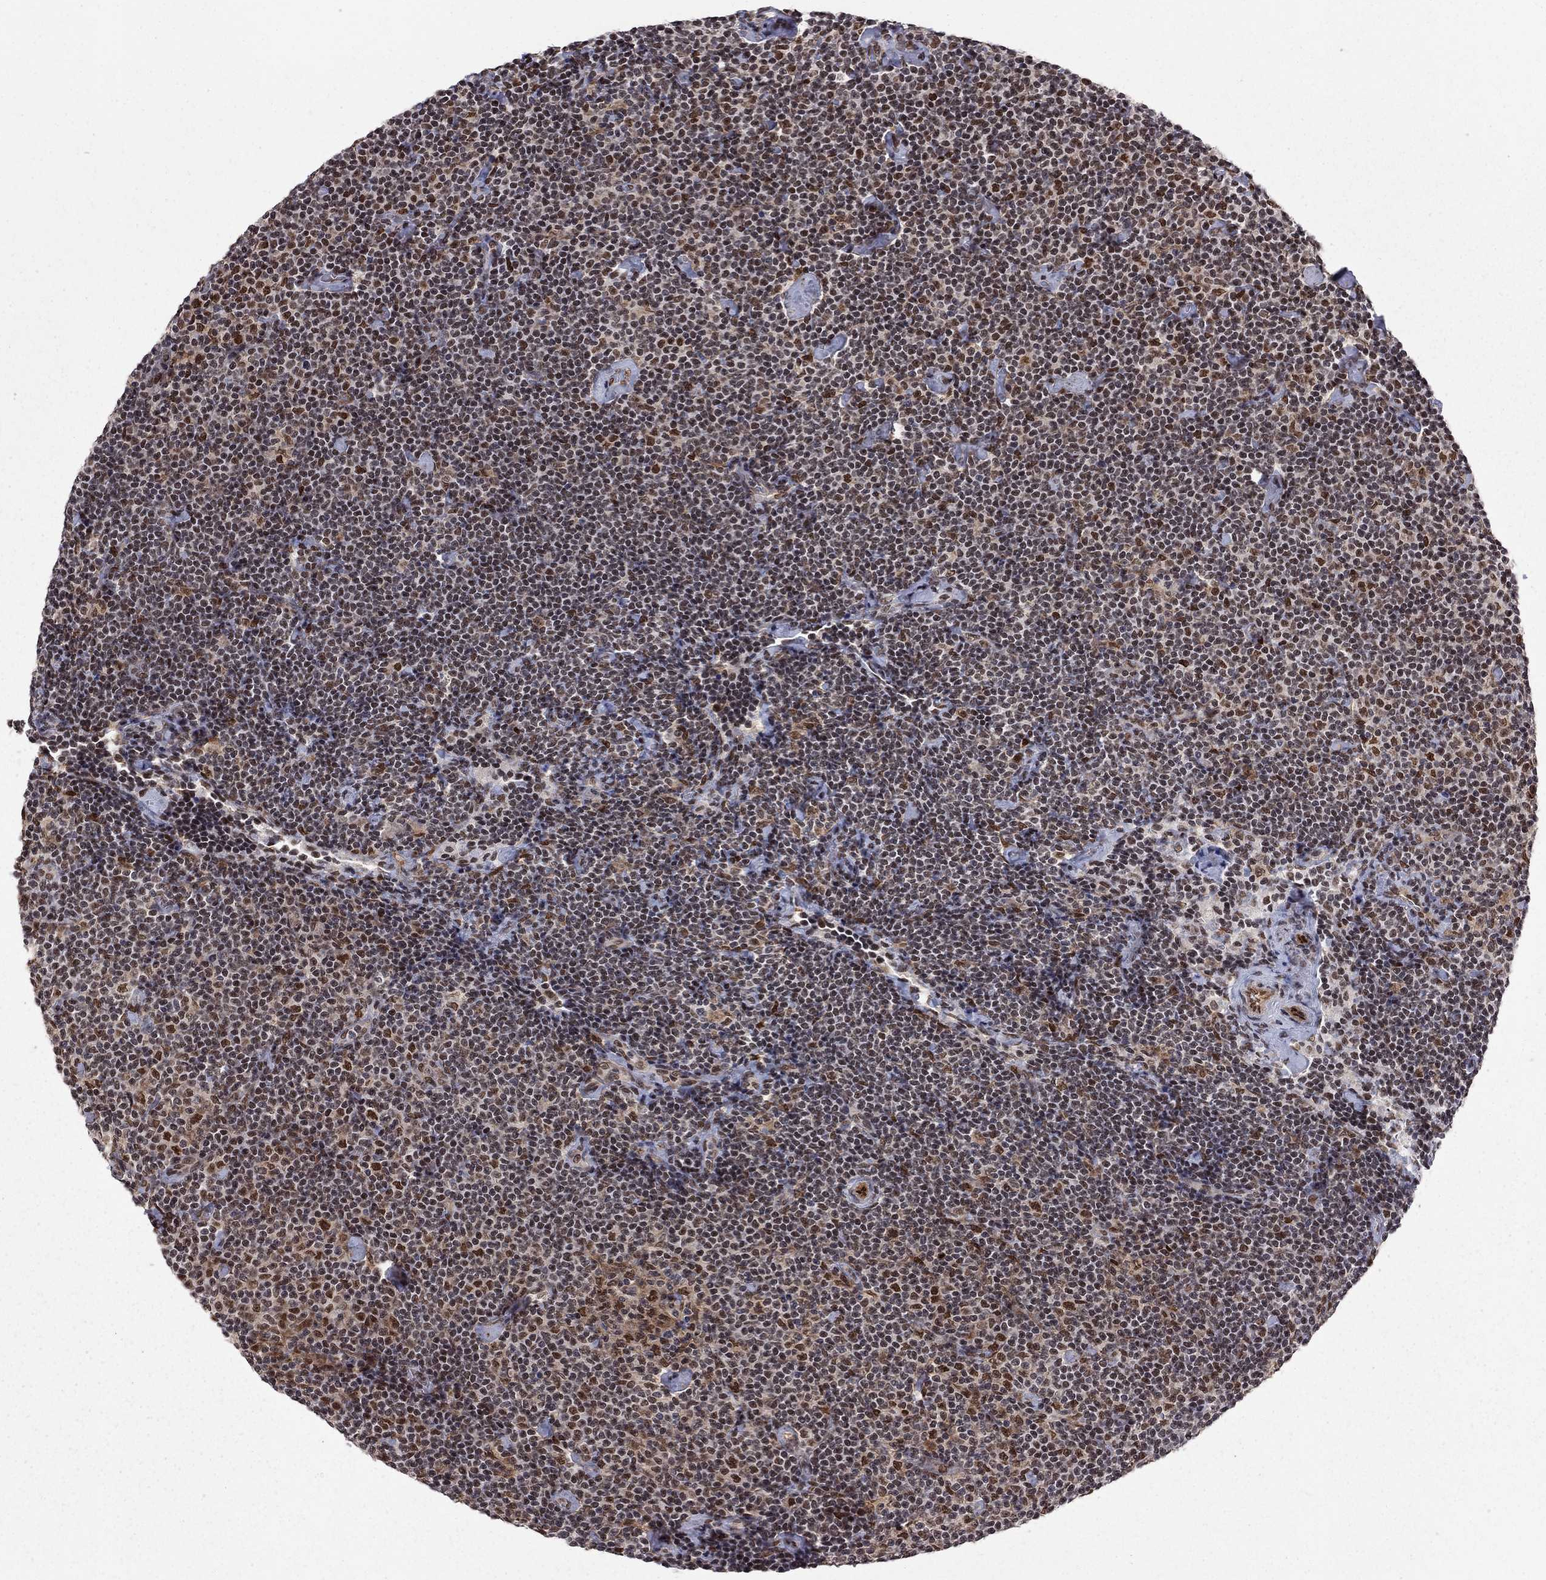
{"staining": {"intensity": "moderate", "quantity": "<25%", "location": "nuclear"}, "tissue": "lymphoma", "cell_type": "Tumor cells", "image_type": "cancer", "snomed": [{"axis": "morphology", "description": "Malignant lymphoma, non-Hodgkin's type, Low grade"}, {"axis": "topography", "description": "Lymph node"}], "caption": "Protein positivity by IHC shows moderate nuclear staining in about <25% of tumor cells in malignant lymphoma, non-Hodgkin's type (low-grade). (DAB (3,3'-diaminobenzidine) = brown stain, brightfield microscopy at high magnification).", "gene": "SAP30L", "patient": {"sex": "male", "age": 81}}